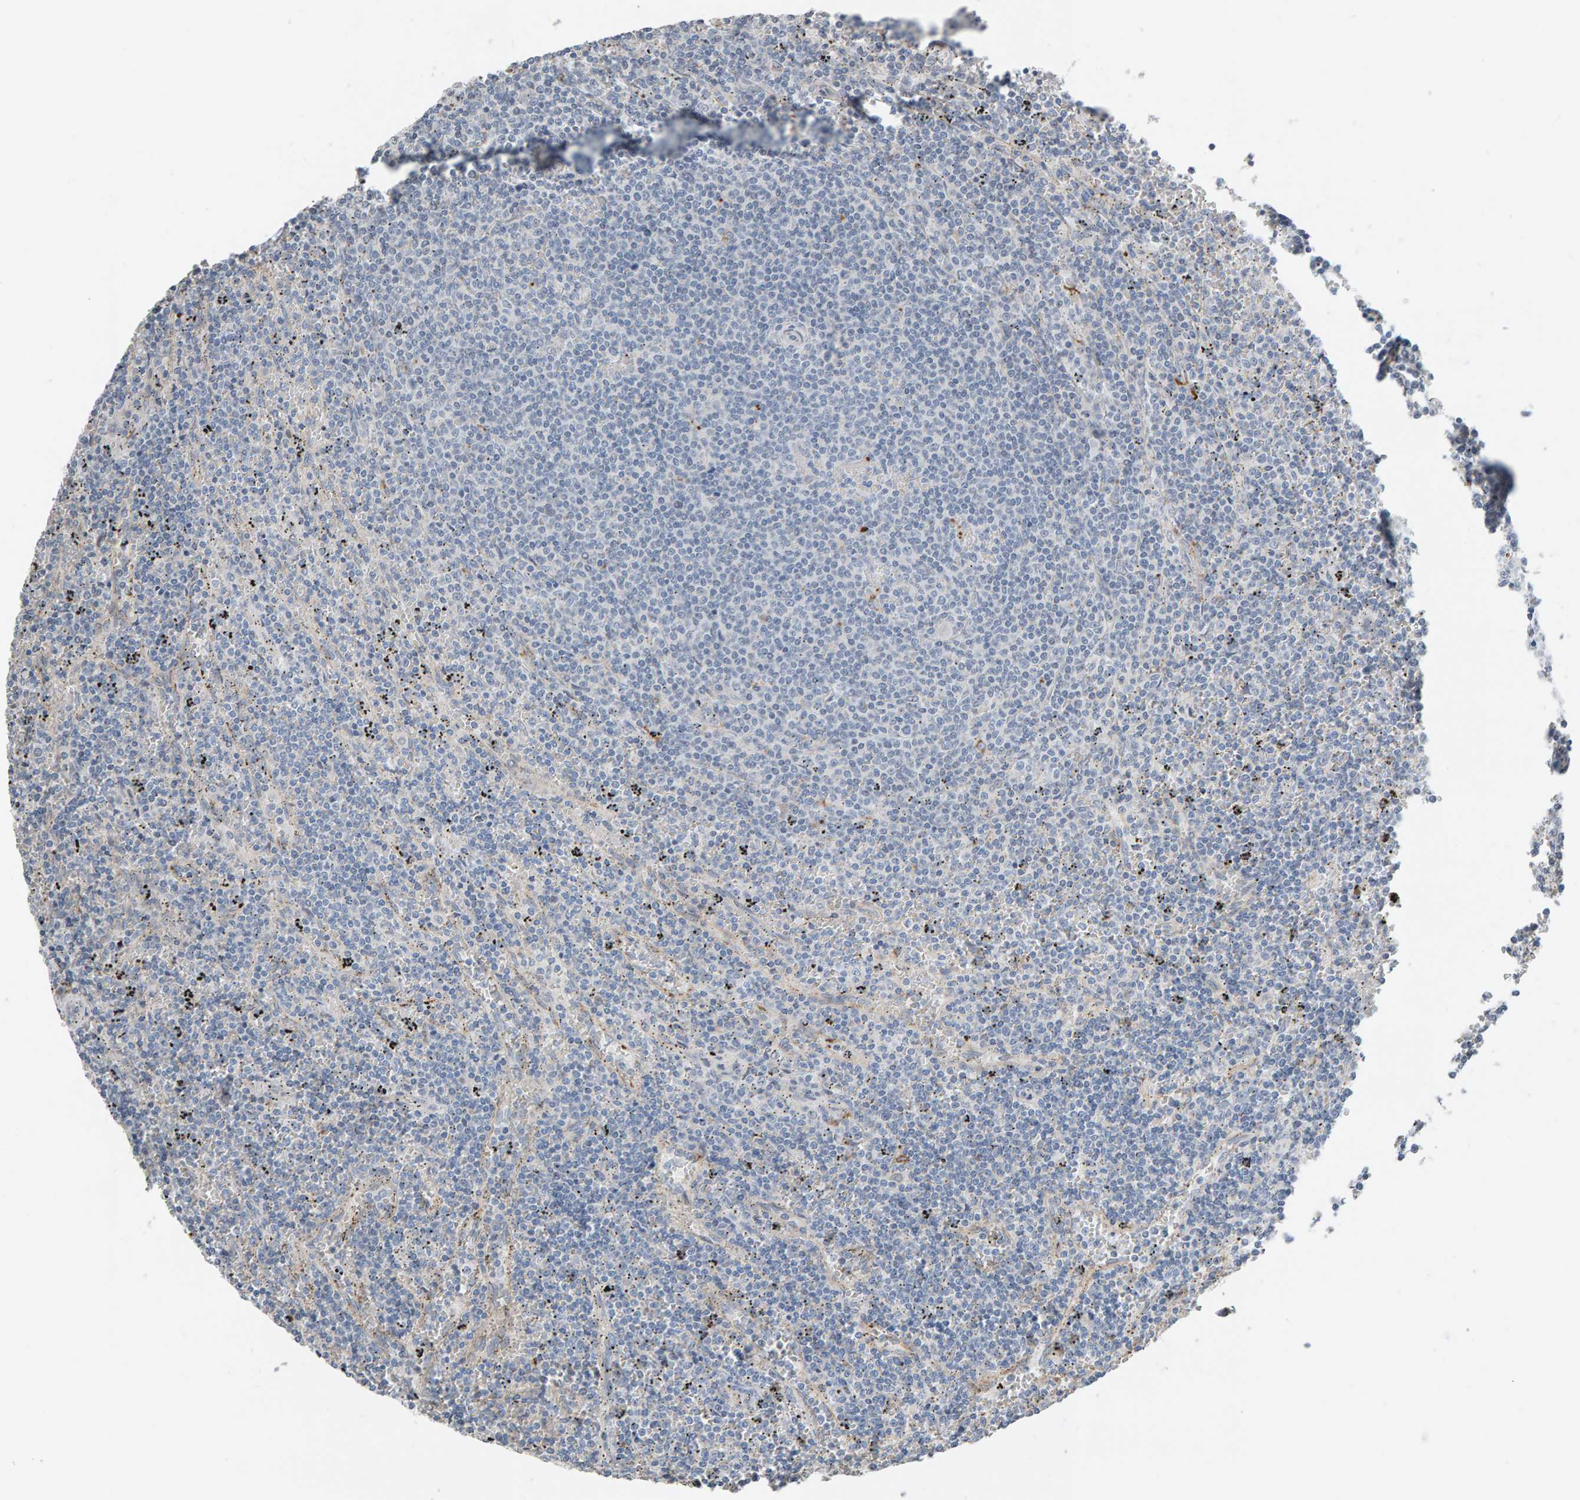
{"staining": {"intensity": "negative", "quantity": "none", "location": "none"}, "tissue": "lymphoma", "cell_type": "Tumor cells", "image_type": "cancer", "snomed": [{"axis": "morphology", "description": "Malignant lymphoma, non-Hodgkin's type, Low grade"}, {"axis": "topography", "description": "Spleen"}], "caption": "The photomicrograph shows no staining of tumor cells in lymphoma.", "gene": "IPPK", "patient": {"sex": "female", "age": 50}}